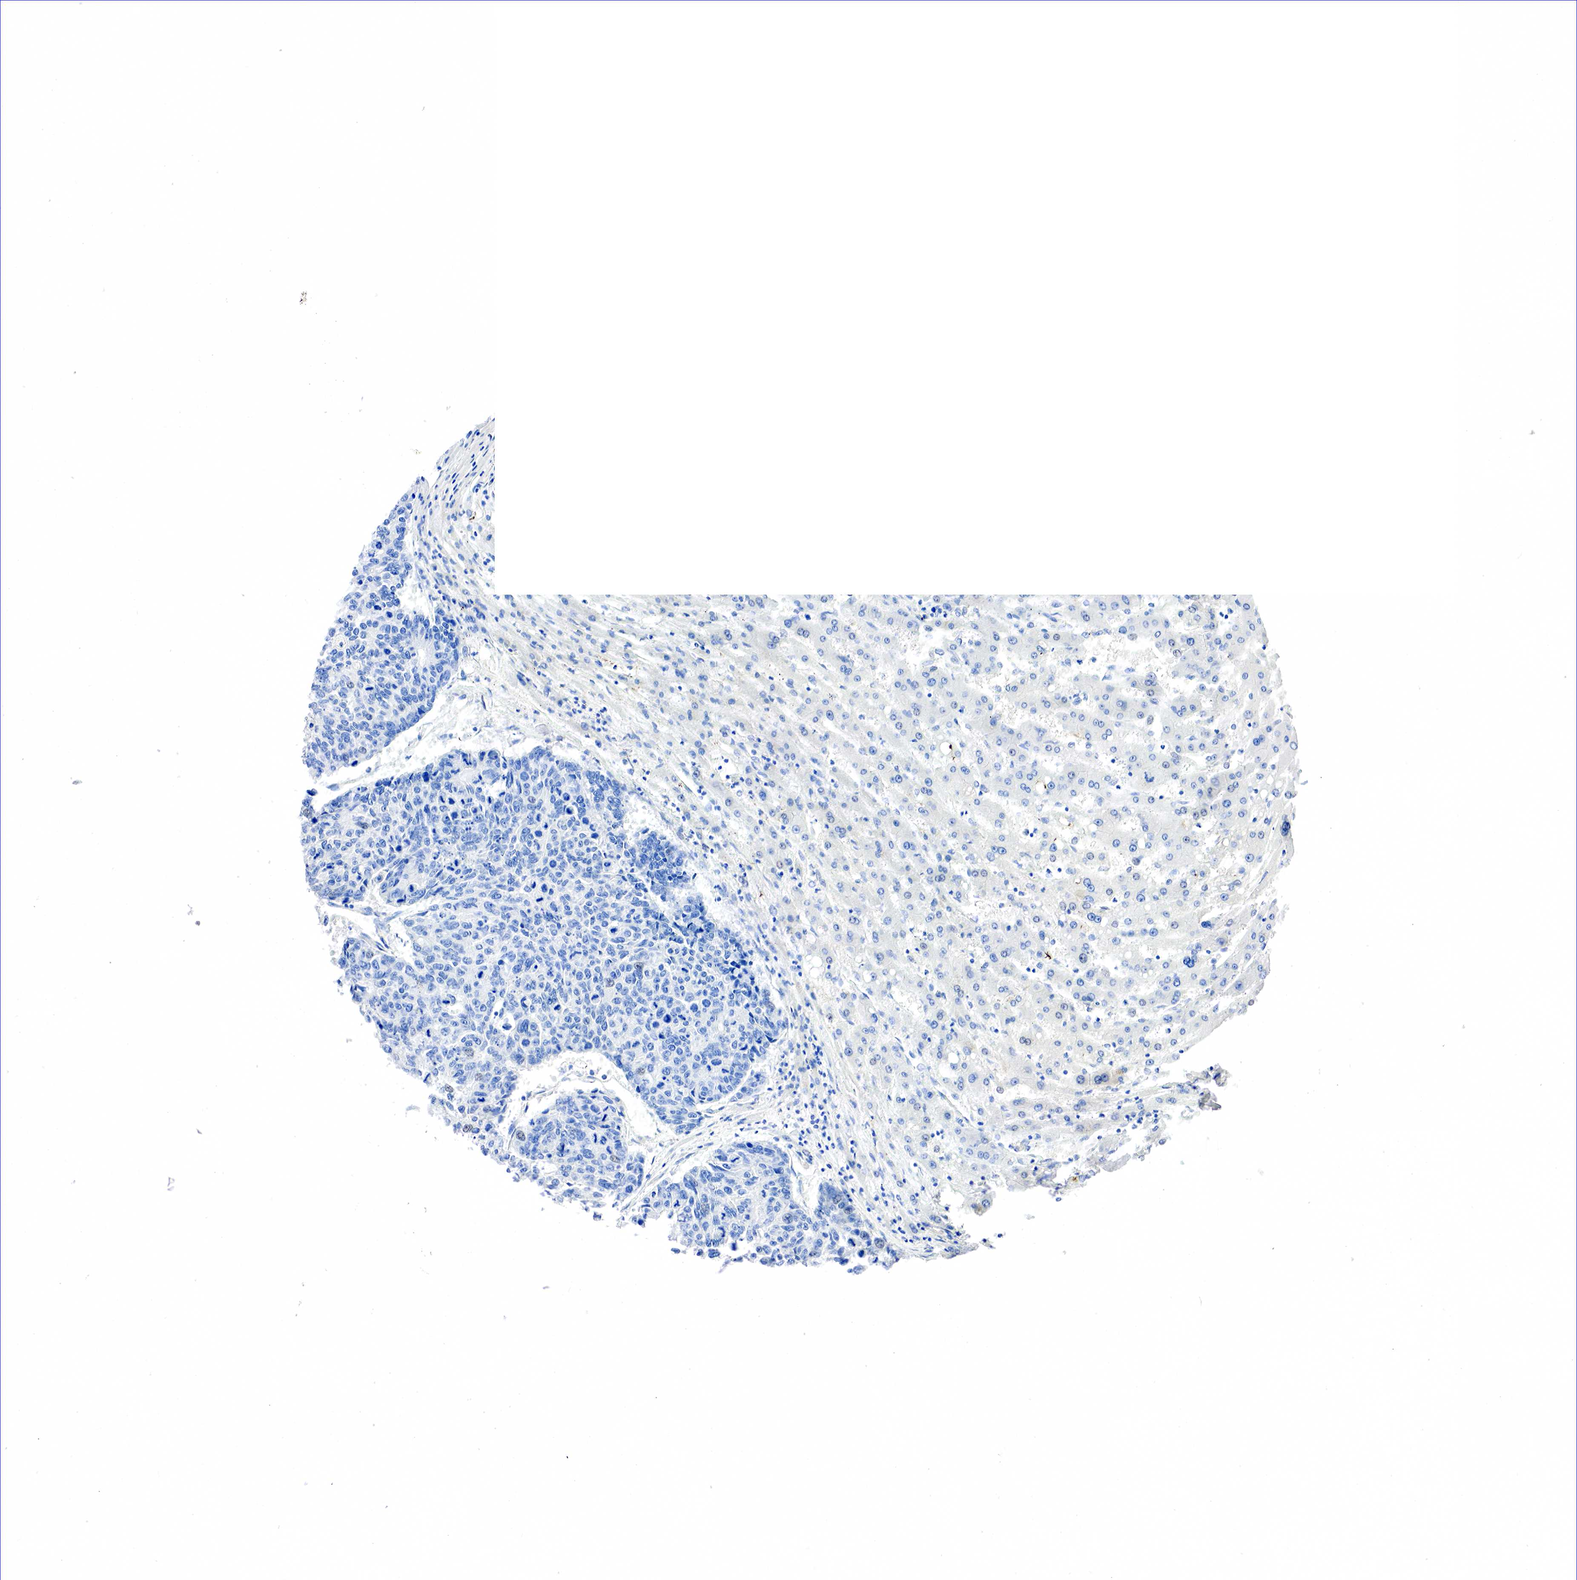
{"staining": {"intensity": "negative", "quantity": "none", "location": "none"}, "tissue": "liver cancer", "cell_type": "Tumor cells", "image_type": "cancer", "snomed": [{"axis": "morphology", "description": "Carcinoma, metastatic, NOS"}, {"axis": "topography", "description": "Liver"}], "caption": "IHC histopathology image of neoplastic tissue: liver metastatic carcinoma stained with DAB (3,3'-diaminobenzidine) exhibits no significant protein expression in tumor cells.", "gene": "SST", "patient": {"sex": "male", "age": 49}}